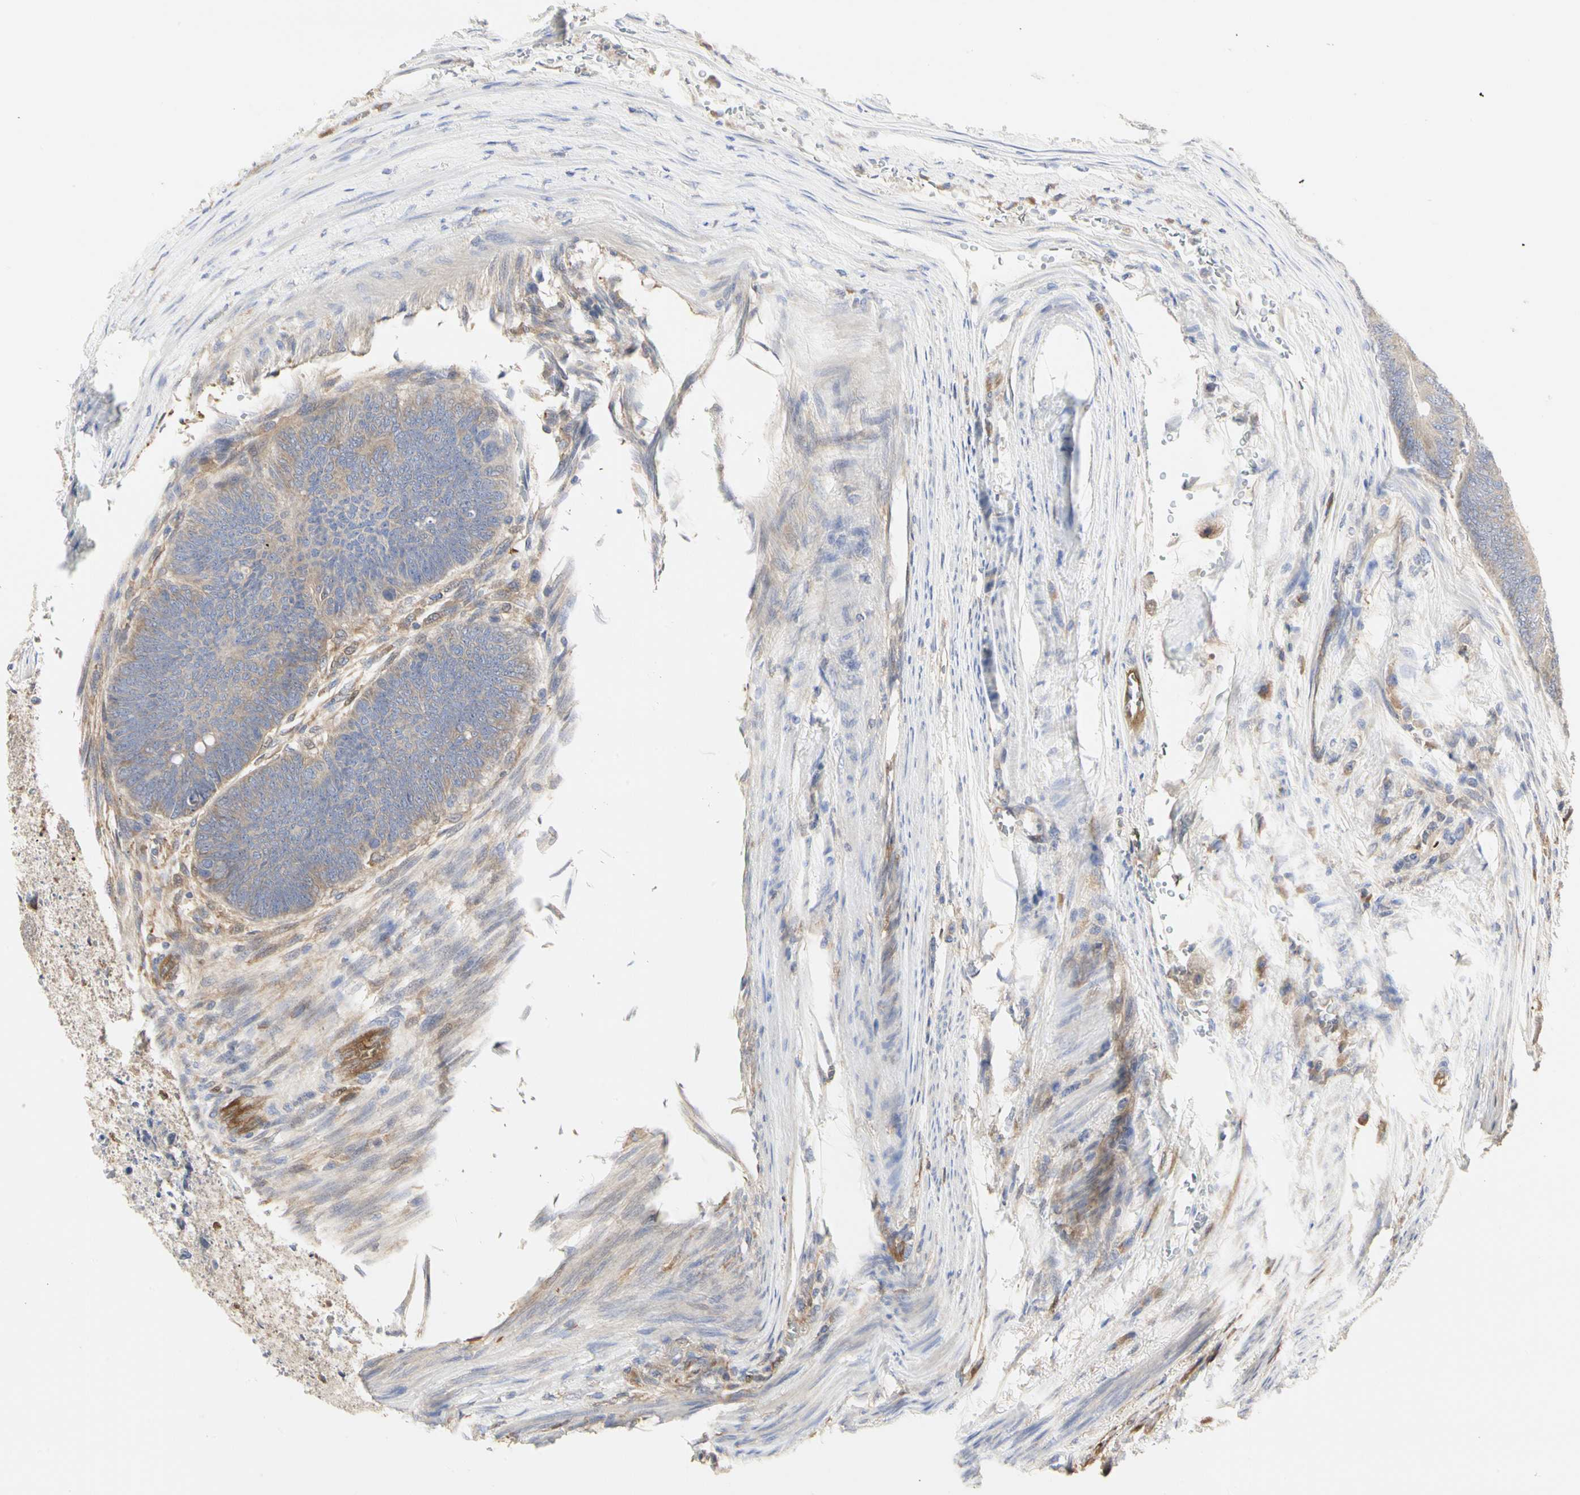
{"staining": {"intensity": "weak", "quantity": ">75%", "location": "cytoplasmic/membranous"}, "tissue": "colorectal cancer", "cell_type": "Tumor cells", "image_type": "cancer", "snomed": [{"axis": "morphology", "description": "Normal tissue, NOS"}, {"axis": "morphology", "description": "Adenocarcinoma, NOS"}, {"axis": "topography", "description": "Rectum"}, {"axis": "topography", "description": "Peripheral nerve tissue"}], "caption": "Human adenocarcinoma (colorectal) stained for a protein (brown) reveals weak cytoplasmic/membranous positive expression in about >75% of tumor cells.", "gene": "C3orf52", "patient": {"sex": "male", "age": 92}}